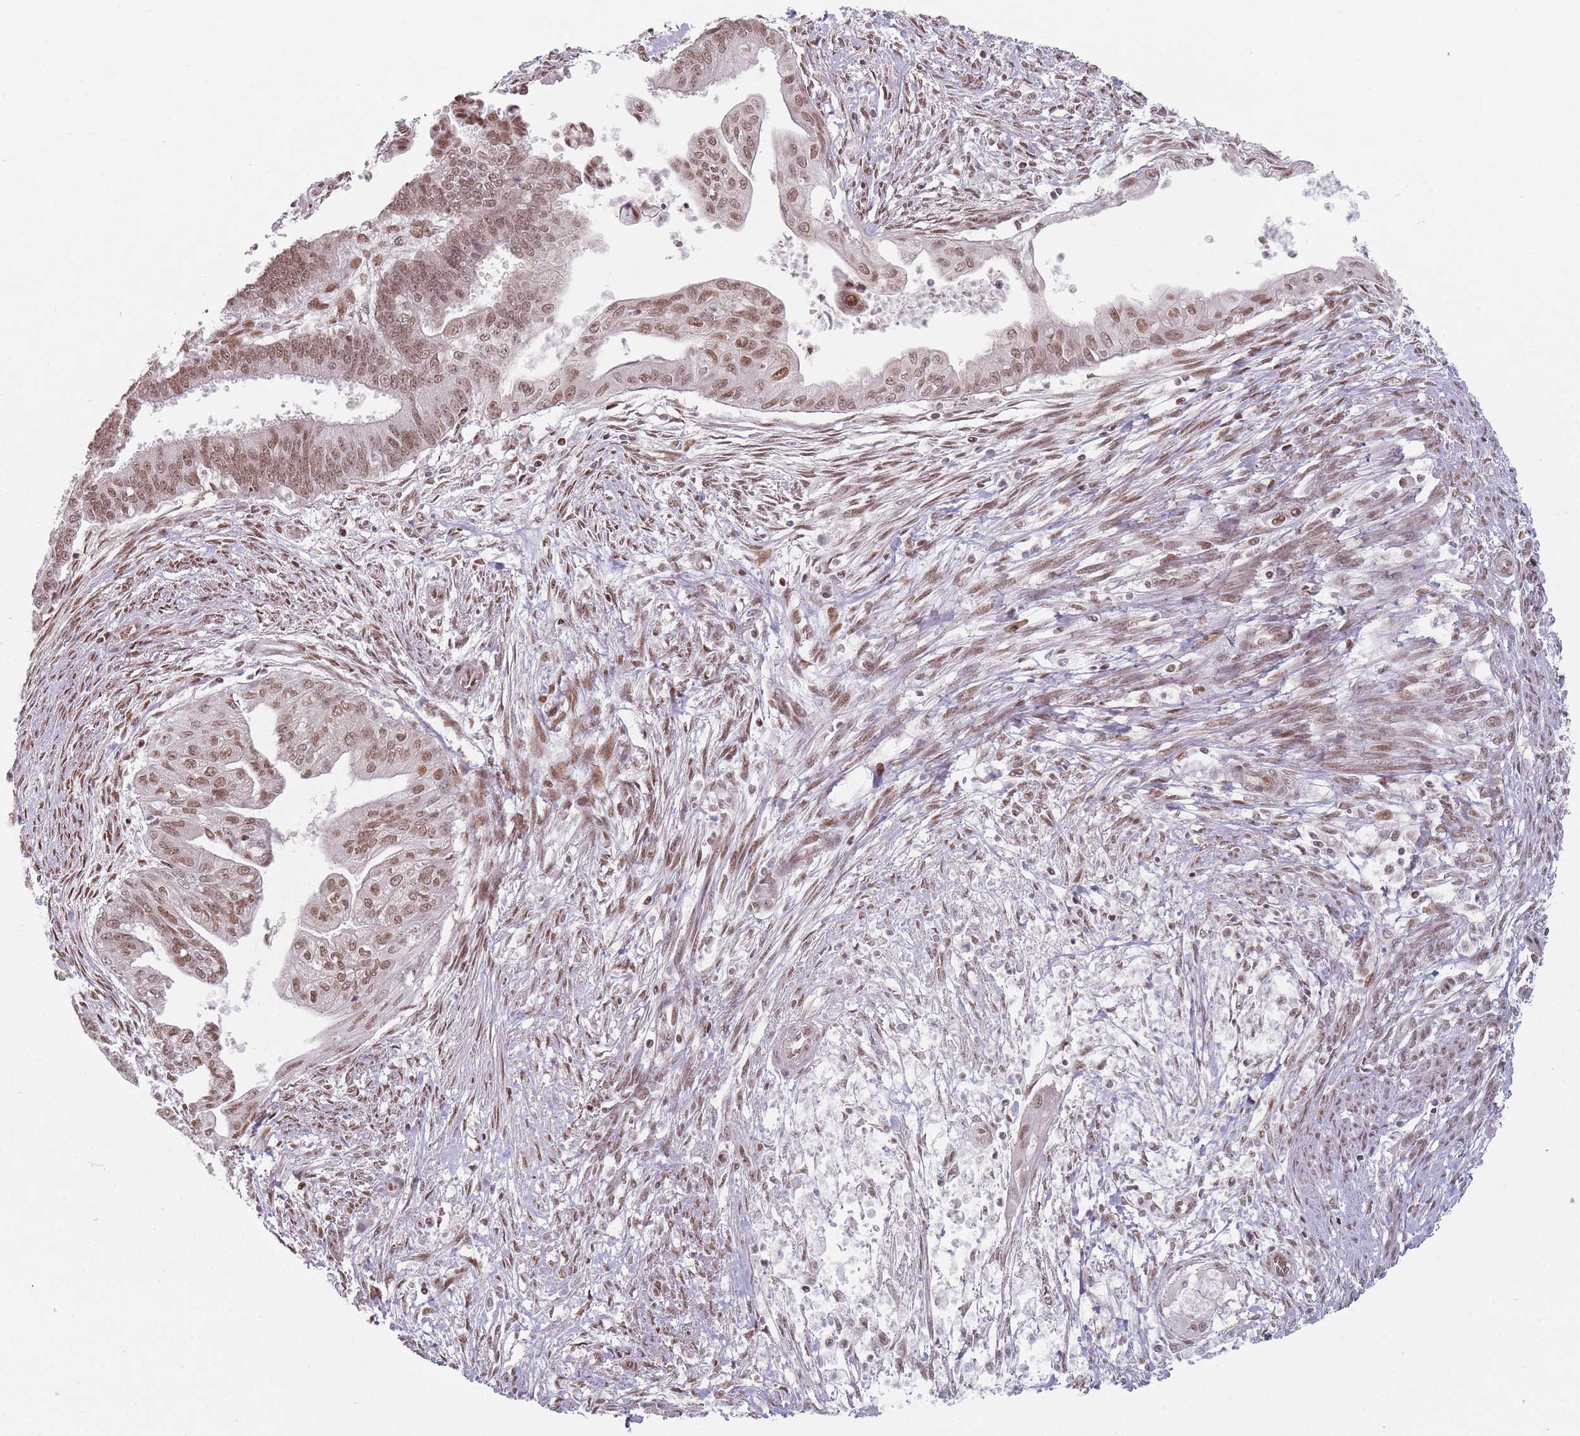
{"staining": {"intensity": "moderate", "quantity": ">75%", "location": "nuclear"}, "tissue": "endometrial cancer", "cell_type": "Tumor cells", "image_type": "cancer", "snomed": [{"axis": "morphology", "description": "Adenocarcinoma, NOS"}, {"axis": "topography", "description": "Endometrium"}], "caption": "Immunohistochemical staining of endometrial cancer displays medium levels of moderate nuclear protein staining in about >75% of tumor cells. (Stains: DAB in brown, nuclei in blue, Microscopy: brightfield microscopy at high magnification).", "gene": "SH3BGRL2", "patient": {"sex": "female", "age": 73}}